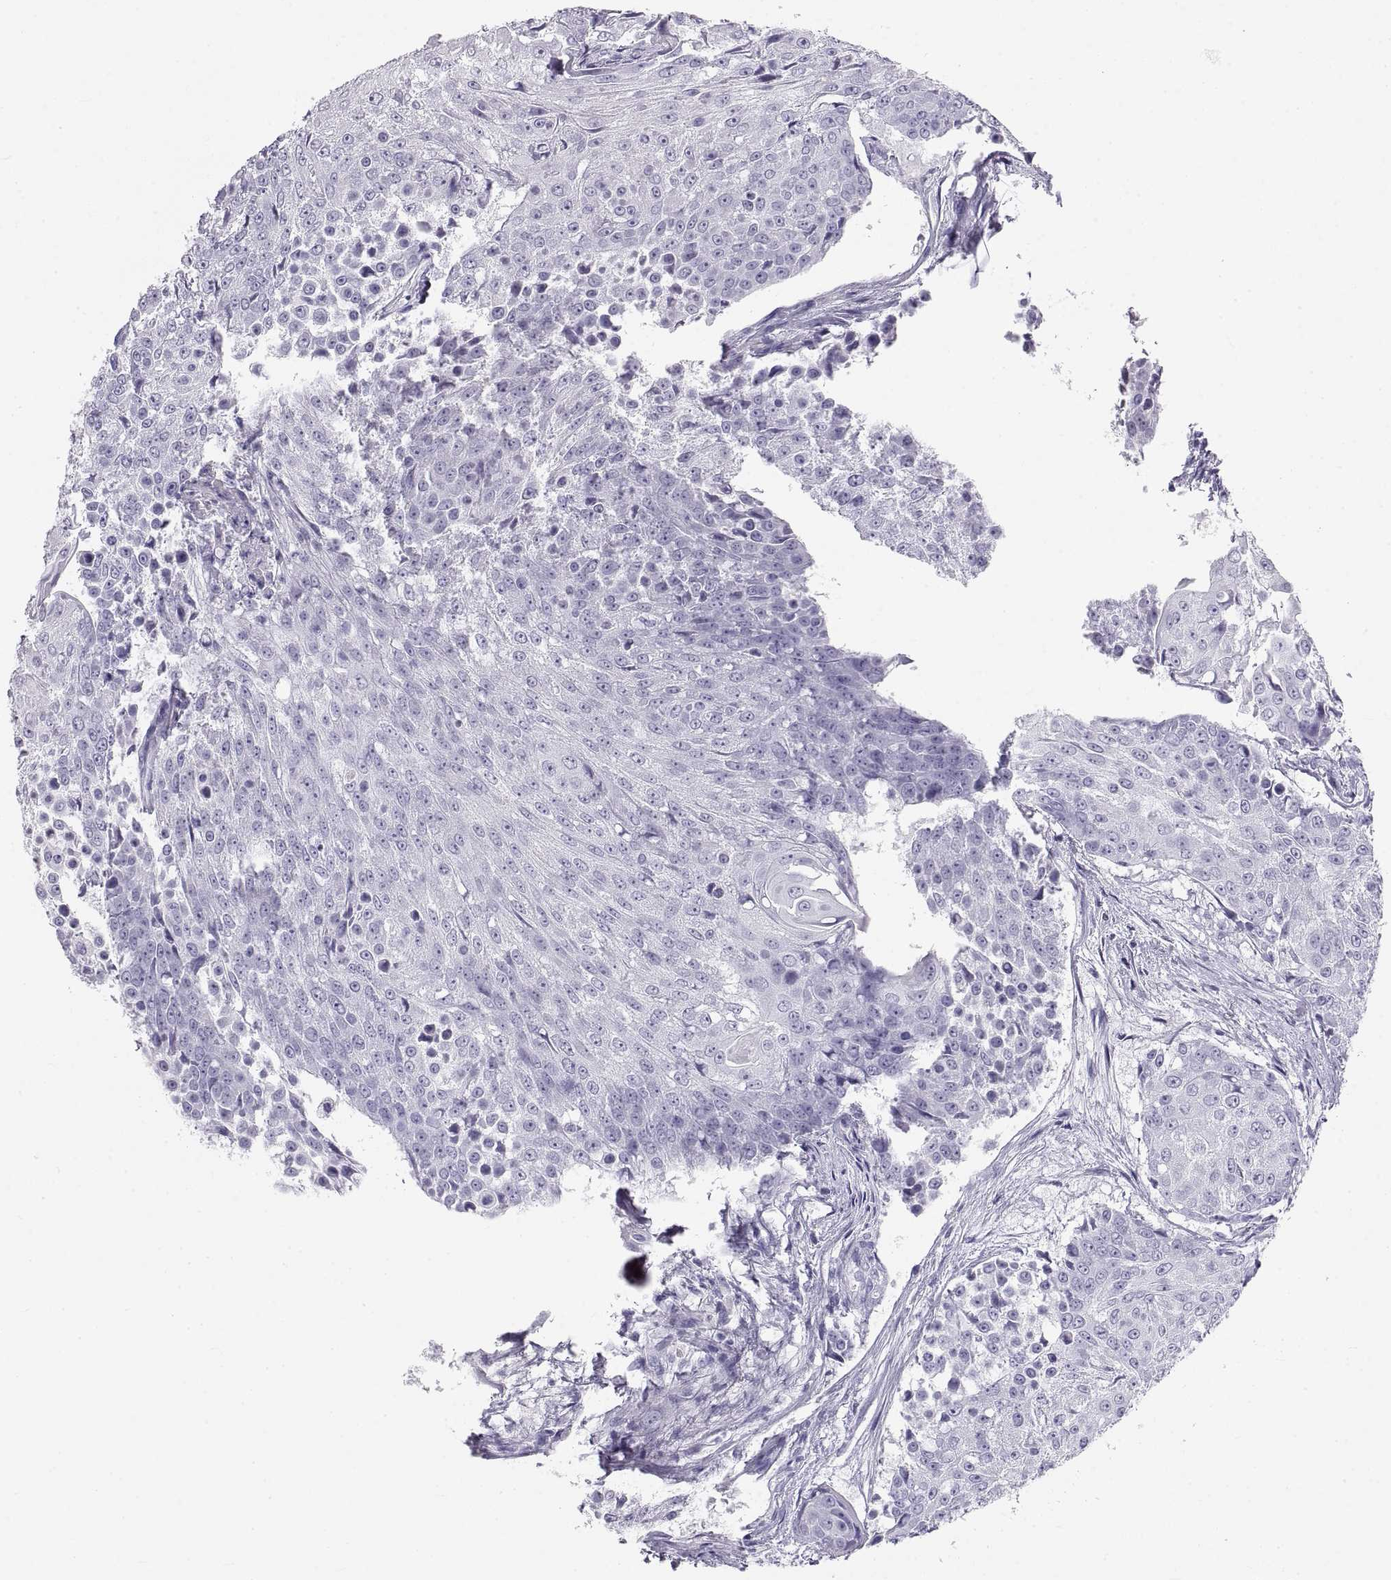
{"staining": {"intensity": "negative", "quantity": "none", "location": "none"}, "tissue": "urothelial cancer", "cell_type": "Tumor cells", "image_type": "cancer", "snomed": [{"axis": "morphology", "description": "Urothelial carcinoma, High grade"}, {"axis": "topography", "description": "Urinary bladder"}], "caption": "Photomicrograph shows no significant protein staining in tumor cells of urothelial carcinoma (high-grade). (DAB (3,3'-diaminobenzidine) immunohistochemistry visualized using brightfield microscopy, high magnification).", "gene": "RLBP1", "patient": {"sex": "female", "age": 63}}